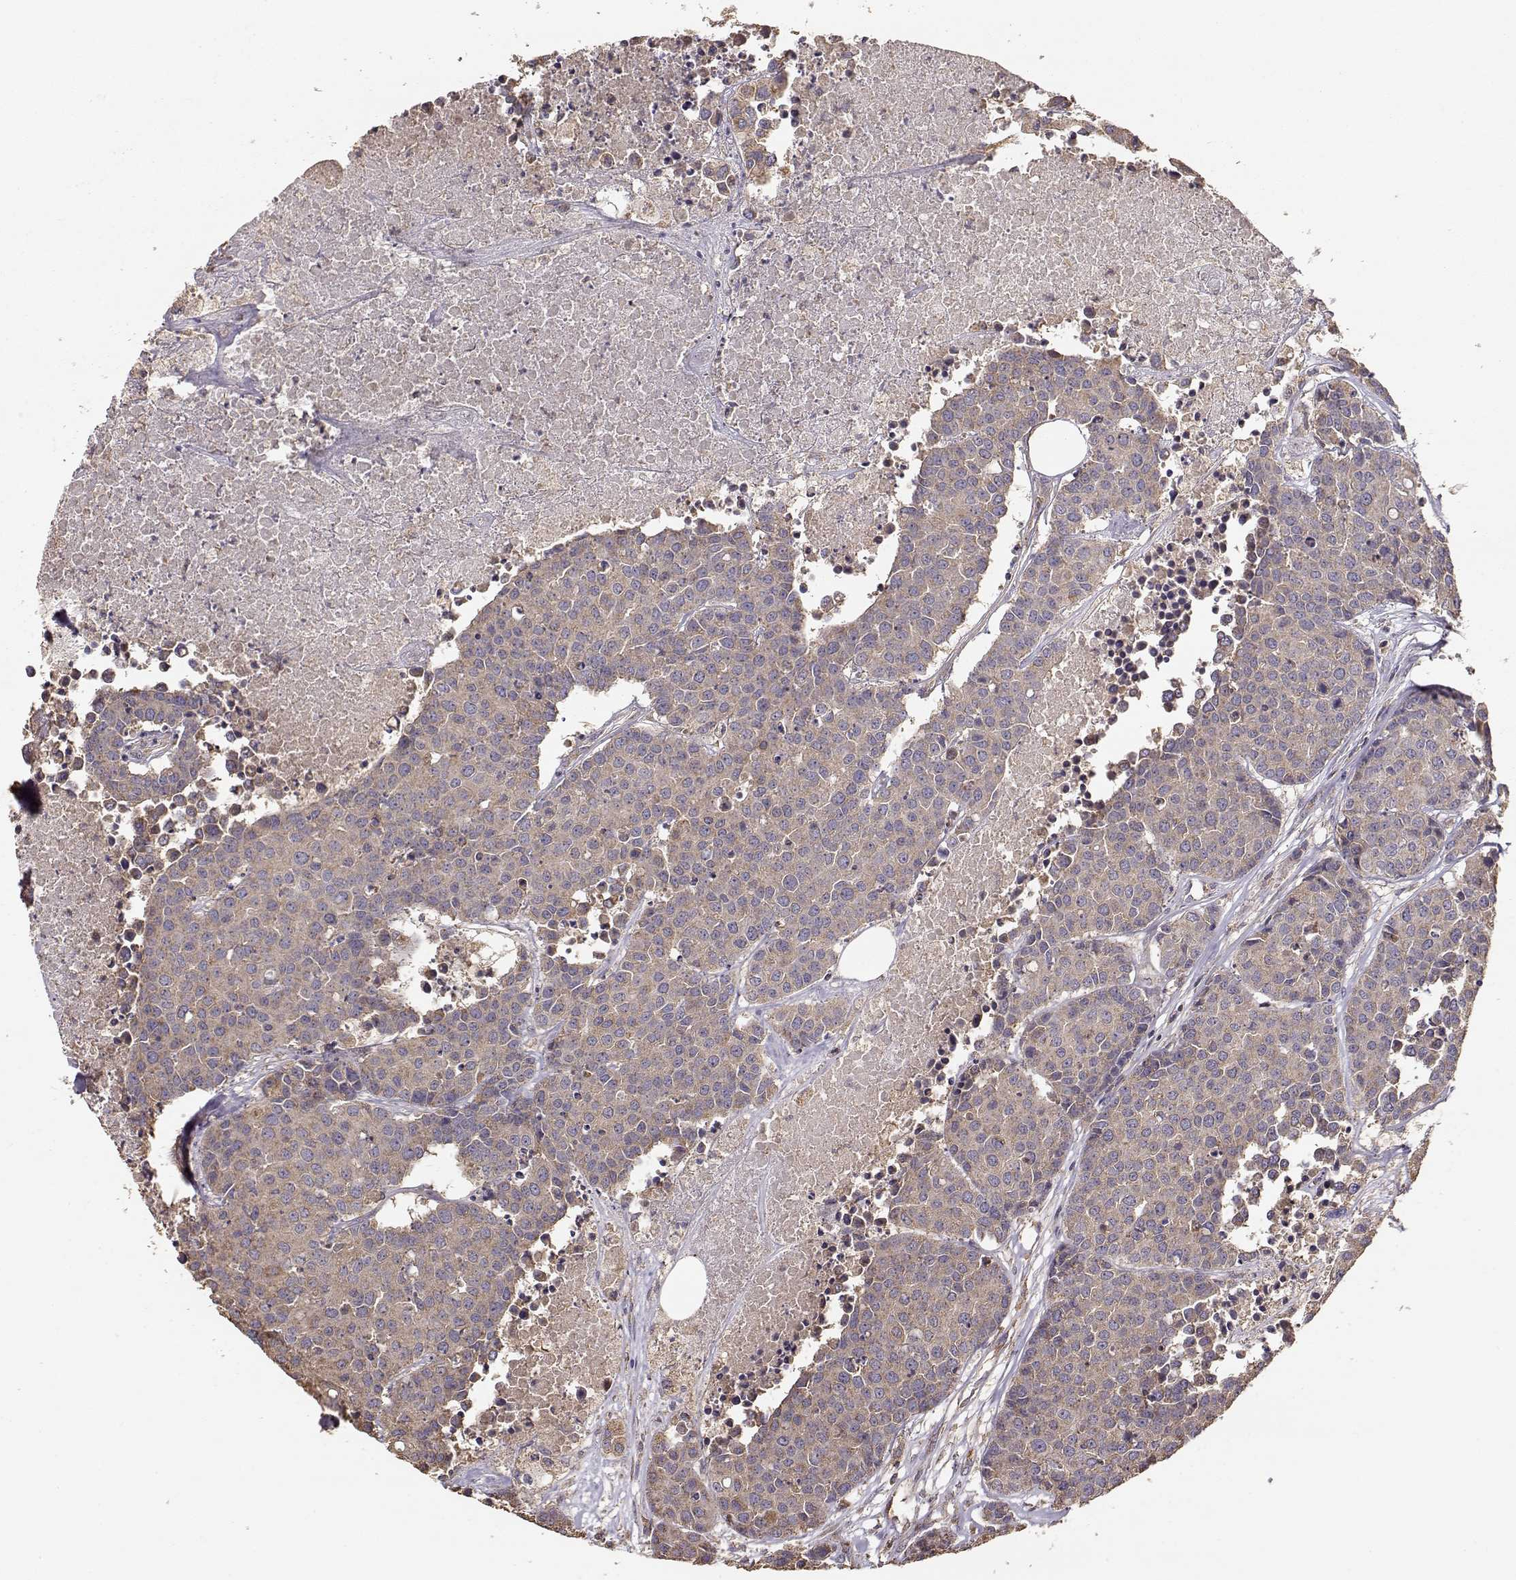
{"staining": {"intensity": "weak", "quantity": ">75%", "location": "cytoplasmic/membranous"}, "tissue": "carcinoid", "cell_type": "Tumor cells", "image_type": "cancer", "snomed": [{"axis": "morphology", "description": "Carcinoid, malignant, NOS"}, {"axis": "topography", "description": "Colon"}], "caption": "Protein staining displays weak cytoplasmic/membranous staining in about >75% of tumor cells in carcinoid. The staining was performed using DAB (3,3'-diaminobenzidine), with brown indicating positive protein expression. Nuclei are stained blue with hematoxylin.", "gene": "TARS3", "patient": {"sex": "male", "age": 81}}